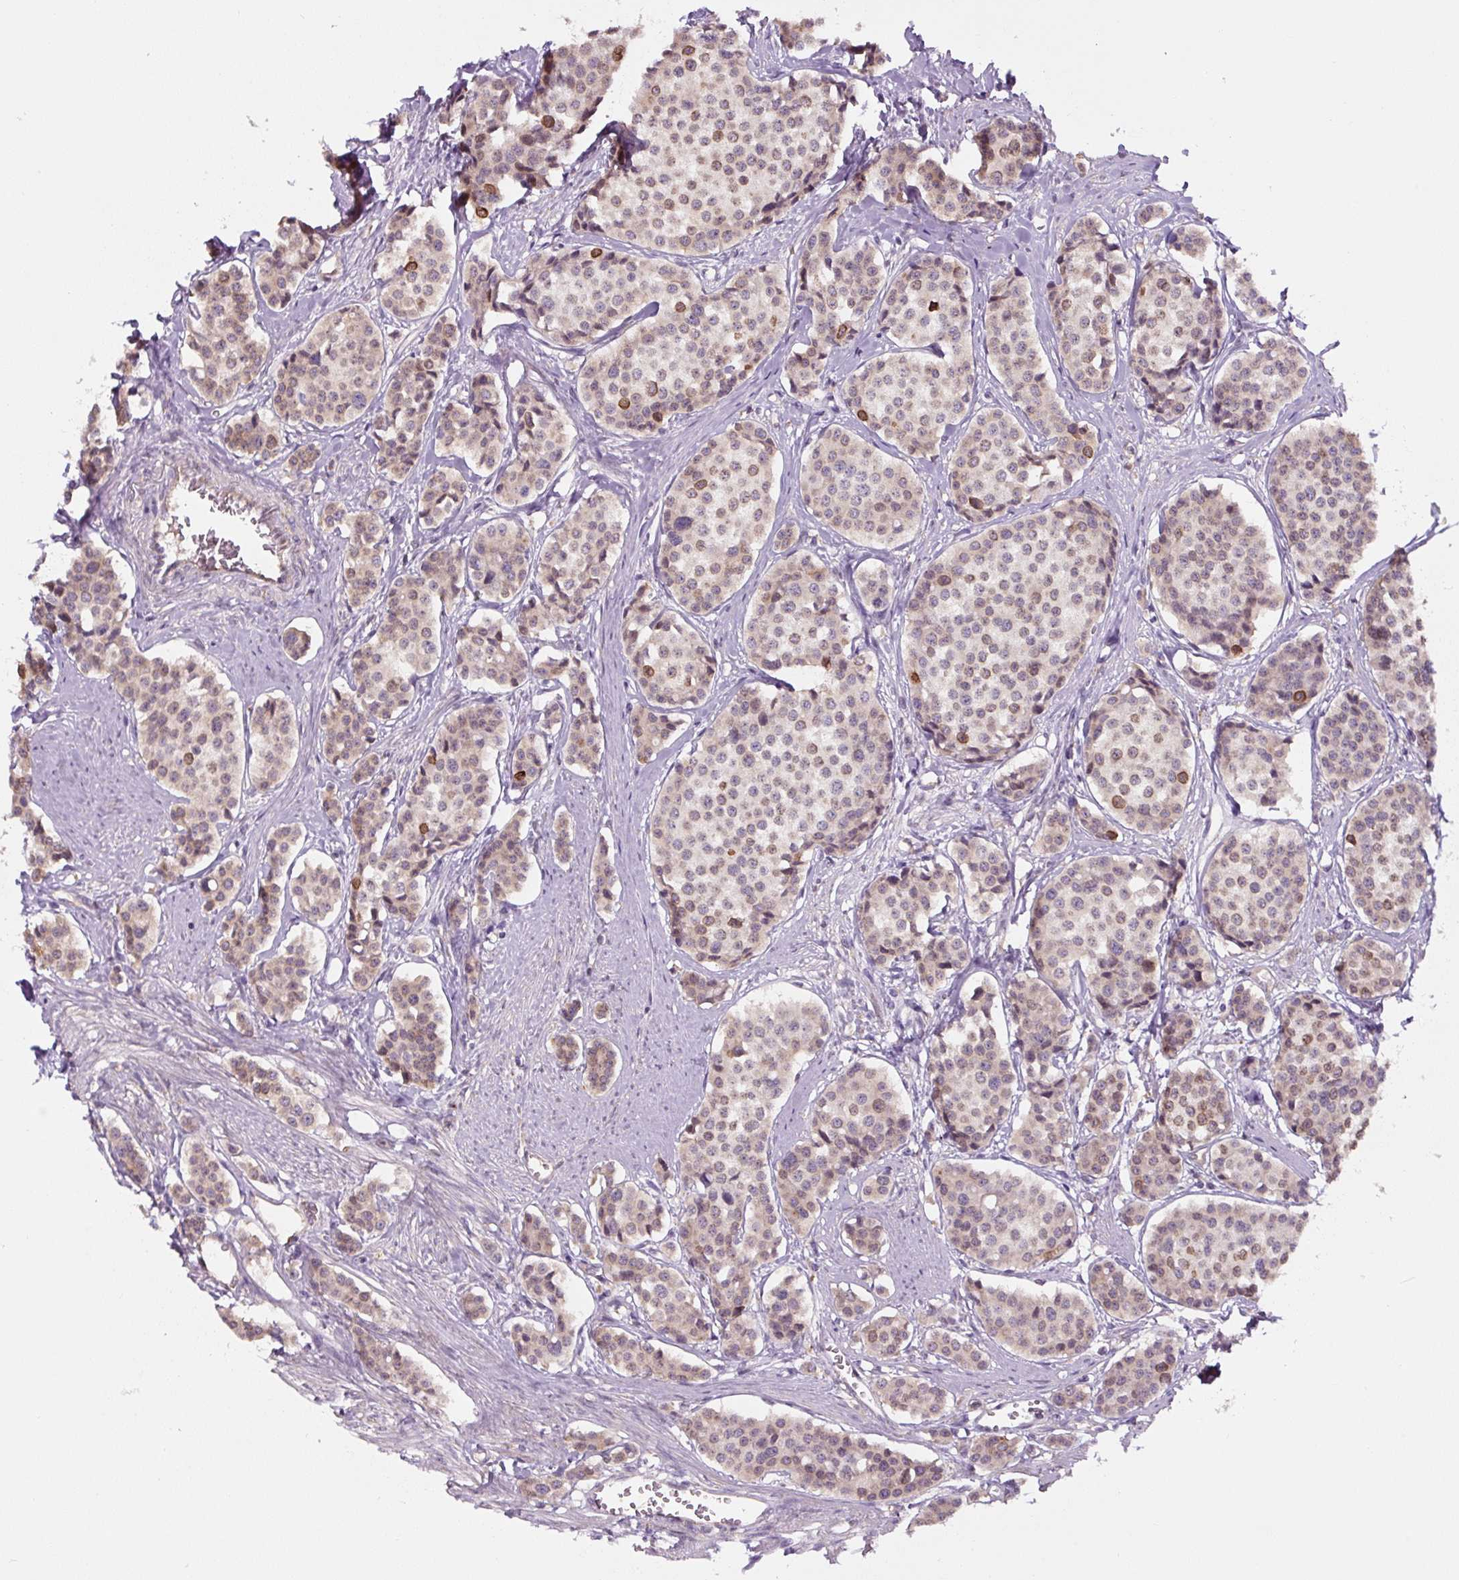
{"staining": {"intensity": "weak", "quantity": "25%-75%", "location": "cytoplasmic/membranous,nuclear"}, "tissue": "carcinoid", "cell_type": "Tumor cells", "image_type": "cancer", "snomed": [{"axis": "morphology", "description": "Carcinoid, malignant, NOS"}, {"axis": "topography", "description": "Small intestine"}], "caption": "A brown stain shows weak cytoplasmic/membranous and nuclear positivity of a protein in human carcinoid tumor cells. (brown staining indicates protein expression, while blue staining denotes nuclei).", "gene": "ASRGL1", "patient": {"sex": "male", "age": 60}}